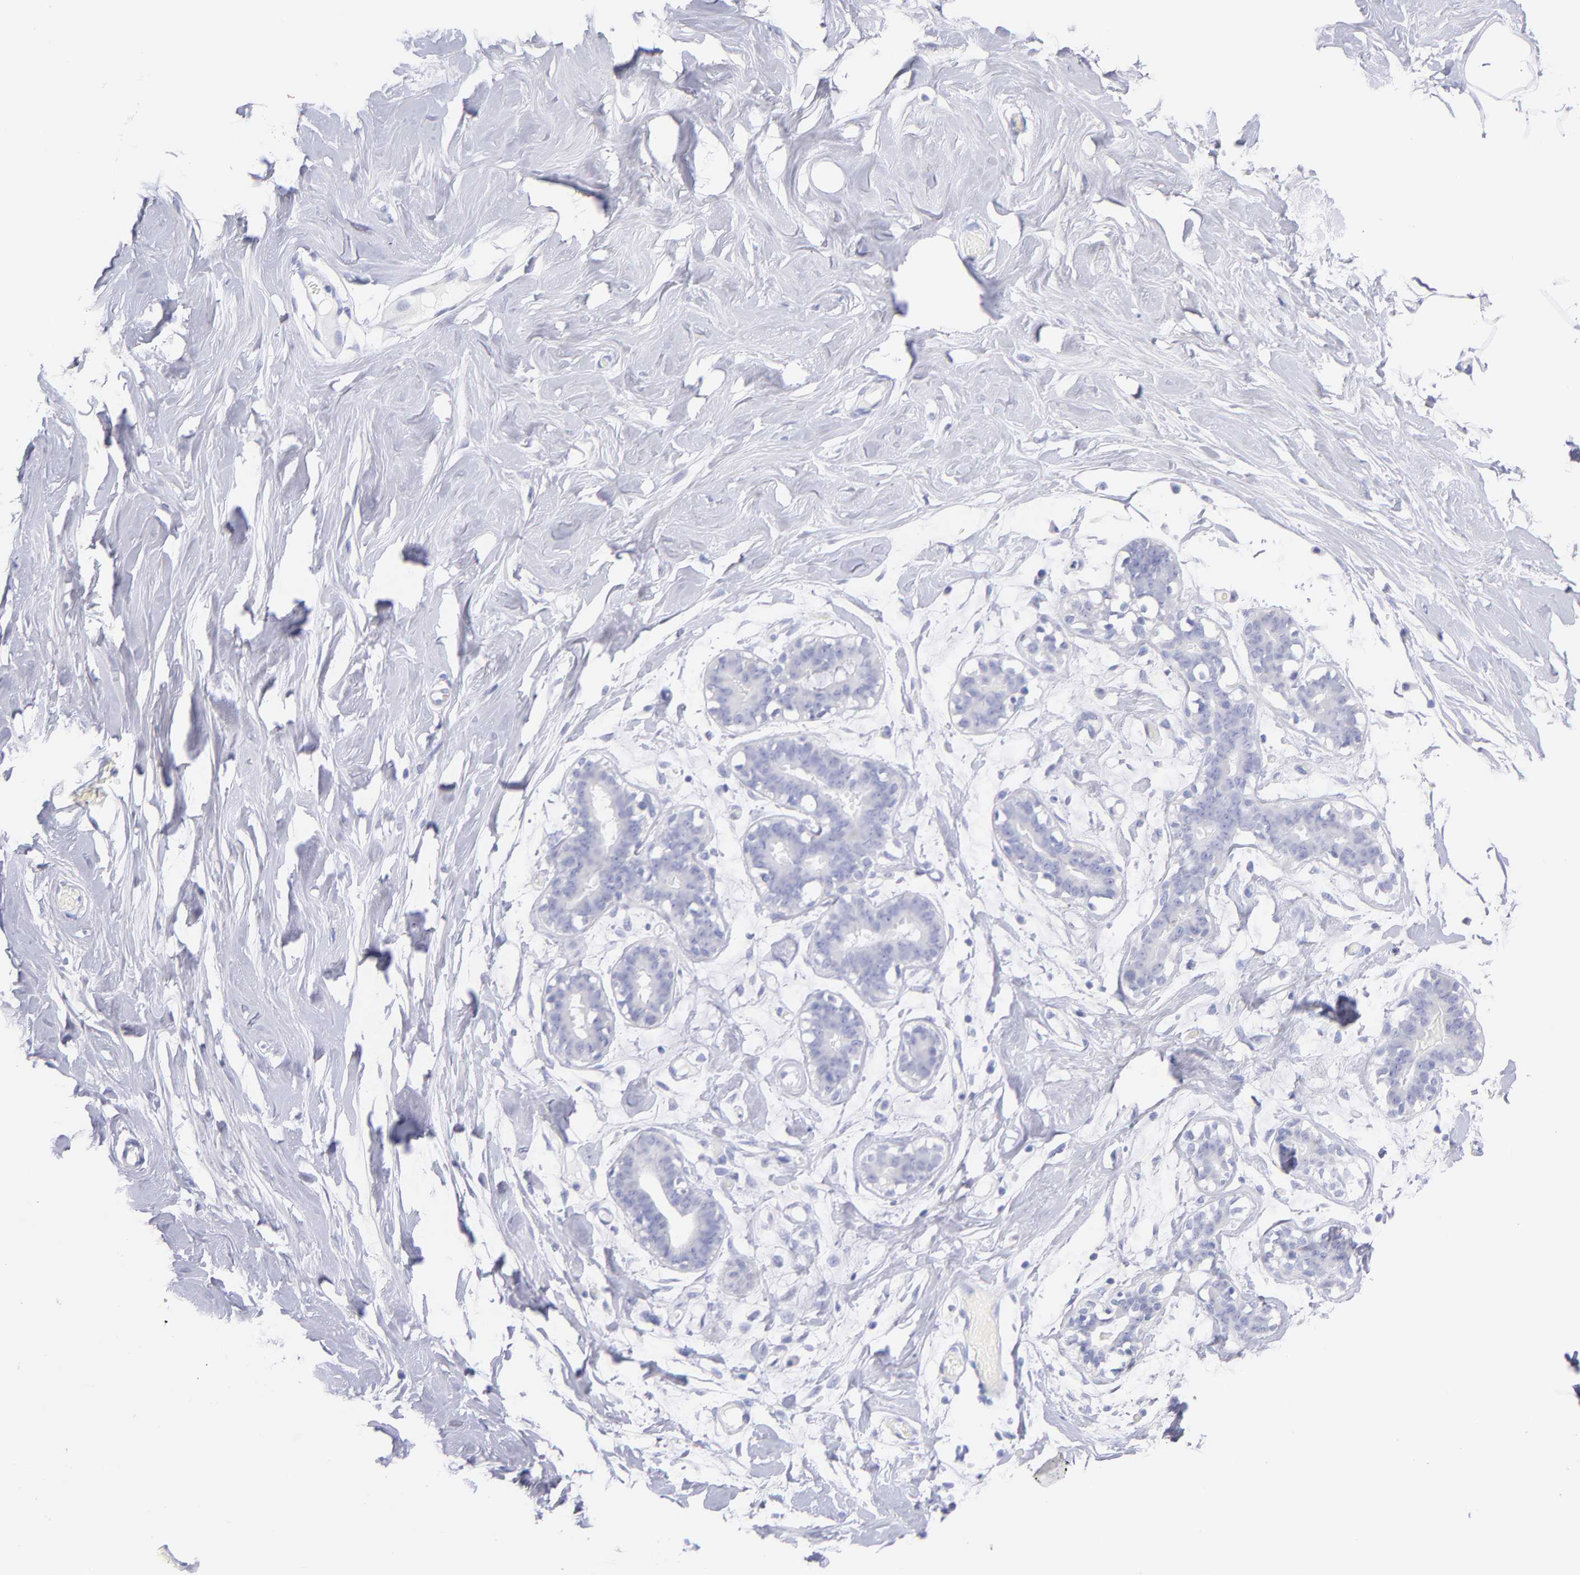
{"staining": {"intensity": "negative", "quantity": "none", "location": "none"}, "tissue": "breast", "cell_type": "Adipocytes", "image_type": "normal", "snomed": [{"axis": "morphology", "description": "Normal tissue, NOS"}, {"axis": "topography", "description": "Breast"}, {"axis": "topography", "description": "Soft tissue"}], "caption": "A high-resolution image shows immunohistochemistry (IHC) staining of unremarkable breast, which exhibits no significant staining in adipocytes.", "gene": "SCGN", "patient": {"sex": "female", "age": 25}}